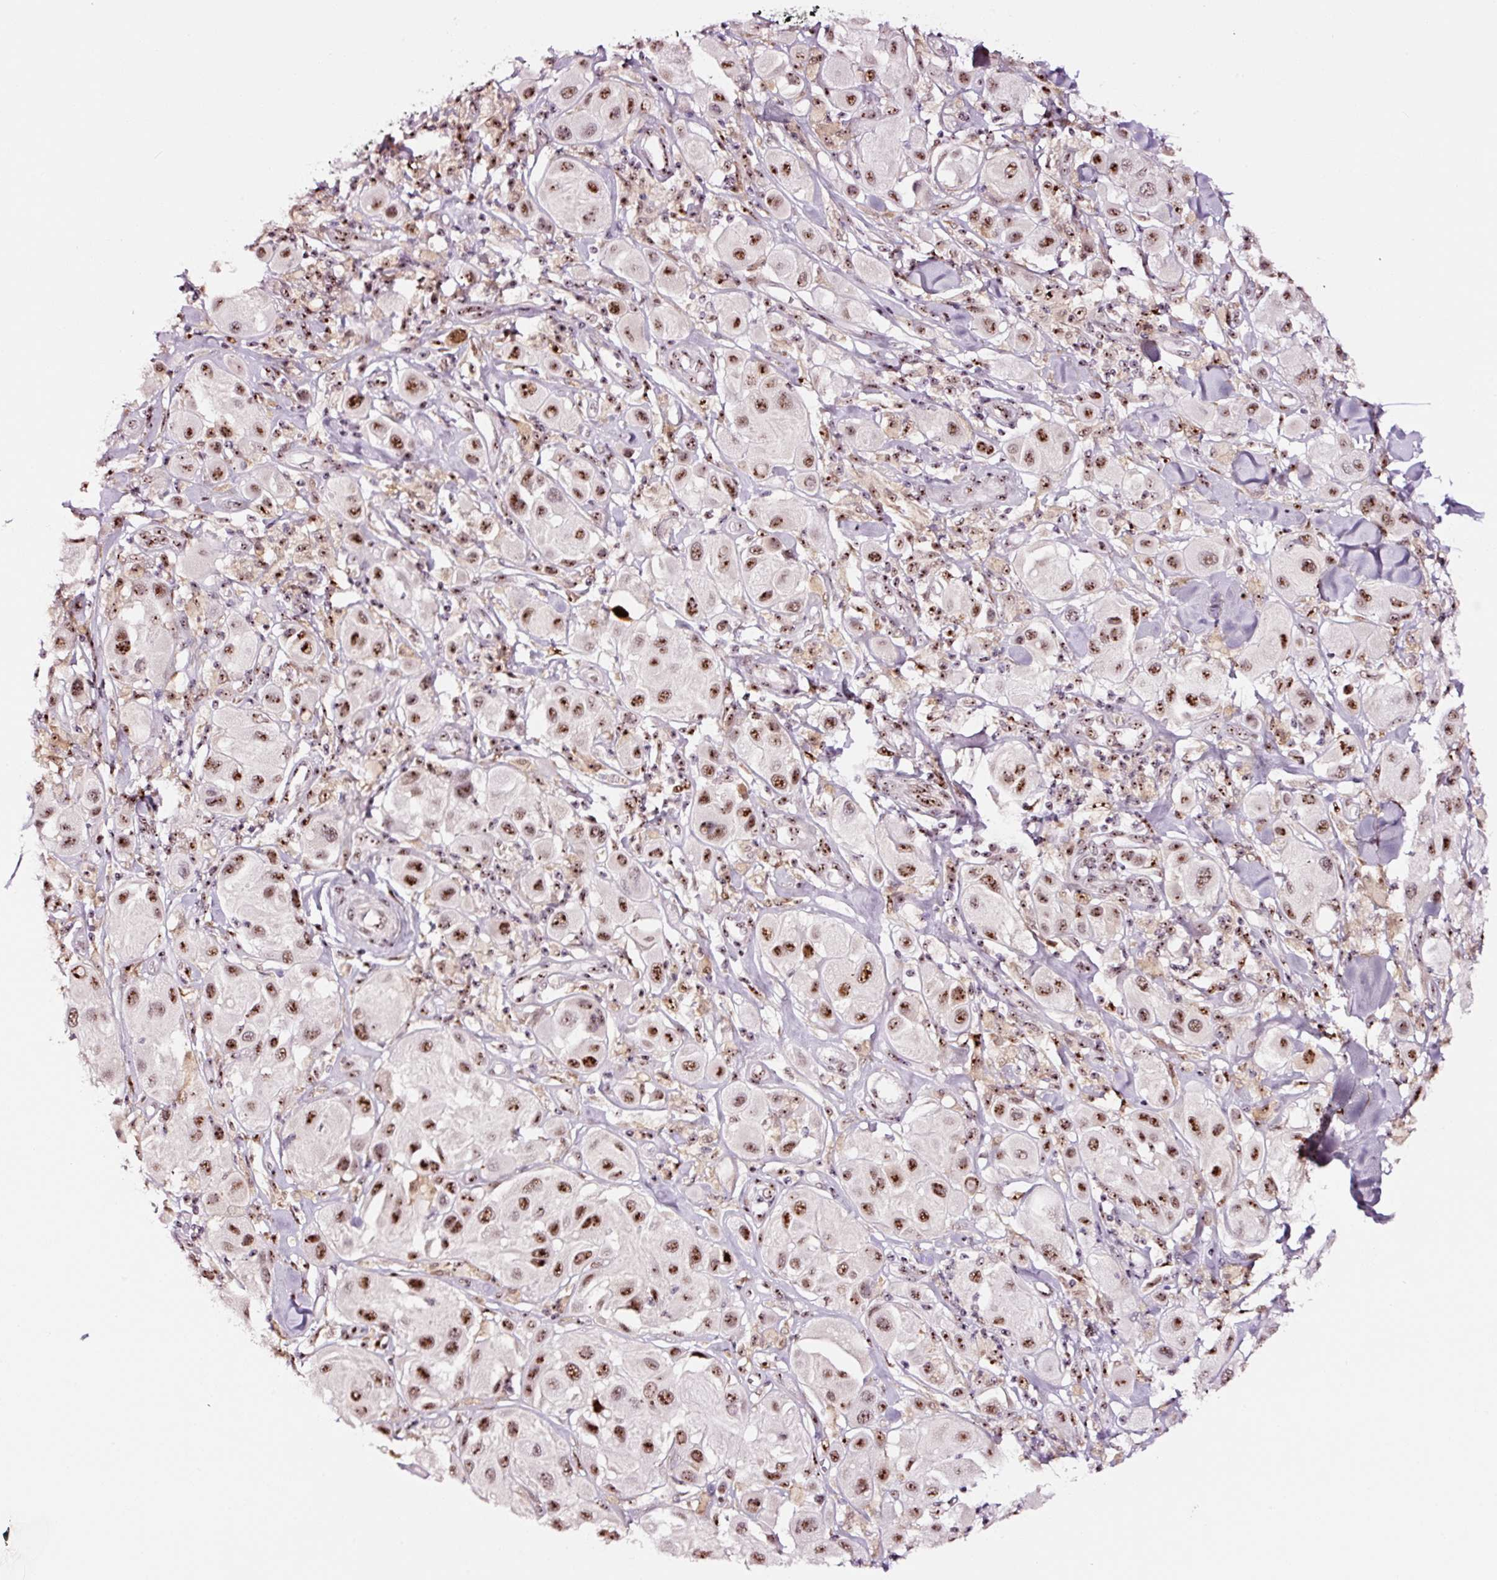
{"staining": {"intensity": "moderate", "quantity": ">75%", "location": "nuclear"}, "tissue": "melanoma", "cell_type": "Tumor cells", "image_type": "cancer", "snomed": [{"axis": "morphology", "description": "Malignant melanoma, Metastatic site"}, {"axis": "topography", "description": "Skin"}], "caption": "A high-resolution photomicrograph shows IHC staining of malignant melanoma (metastatic site), which exhibits moderate nuclear expression in approximately >75% of tumor cells.", "gene": "GNL3", "patient": {"sex": "male", "age": 41}}